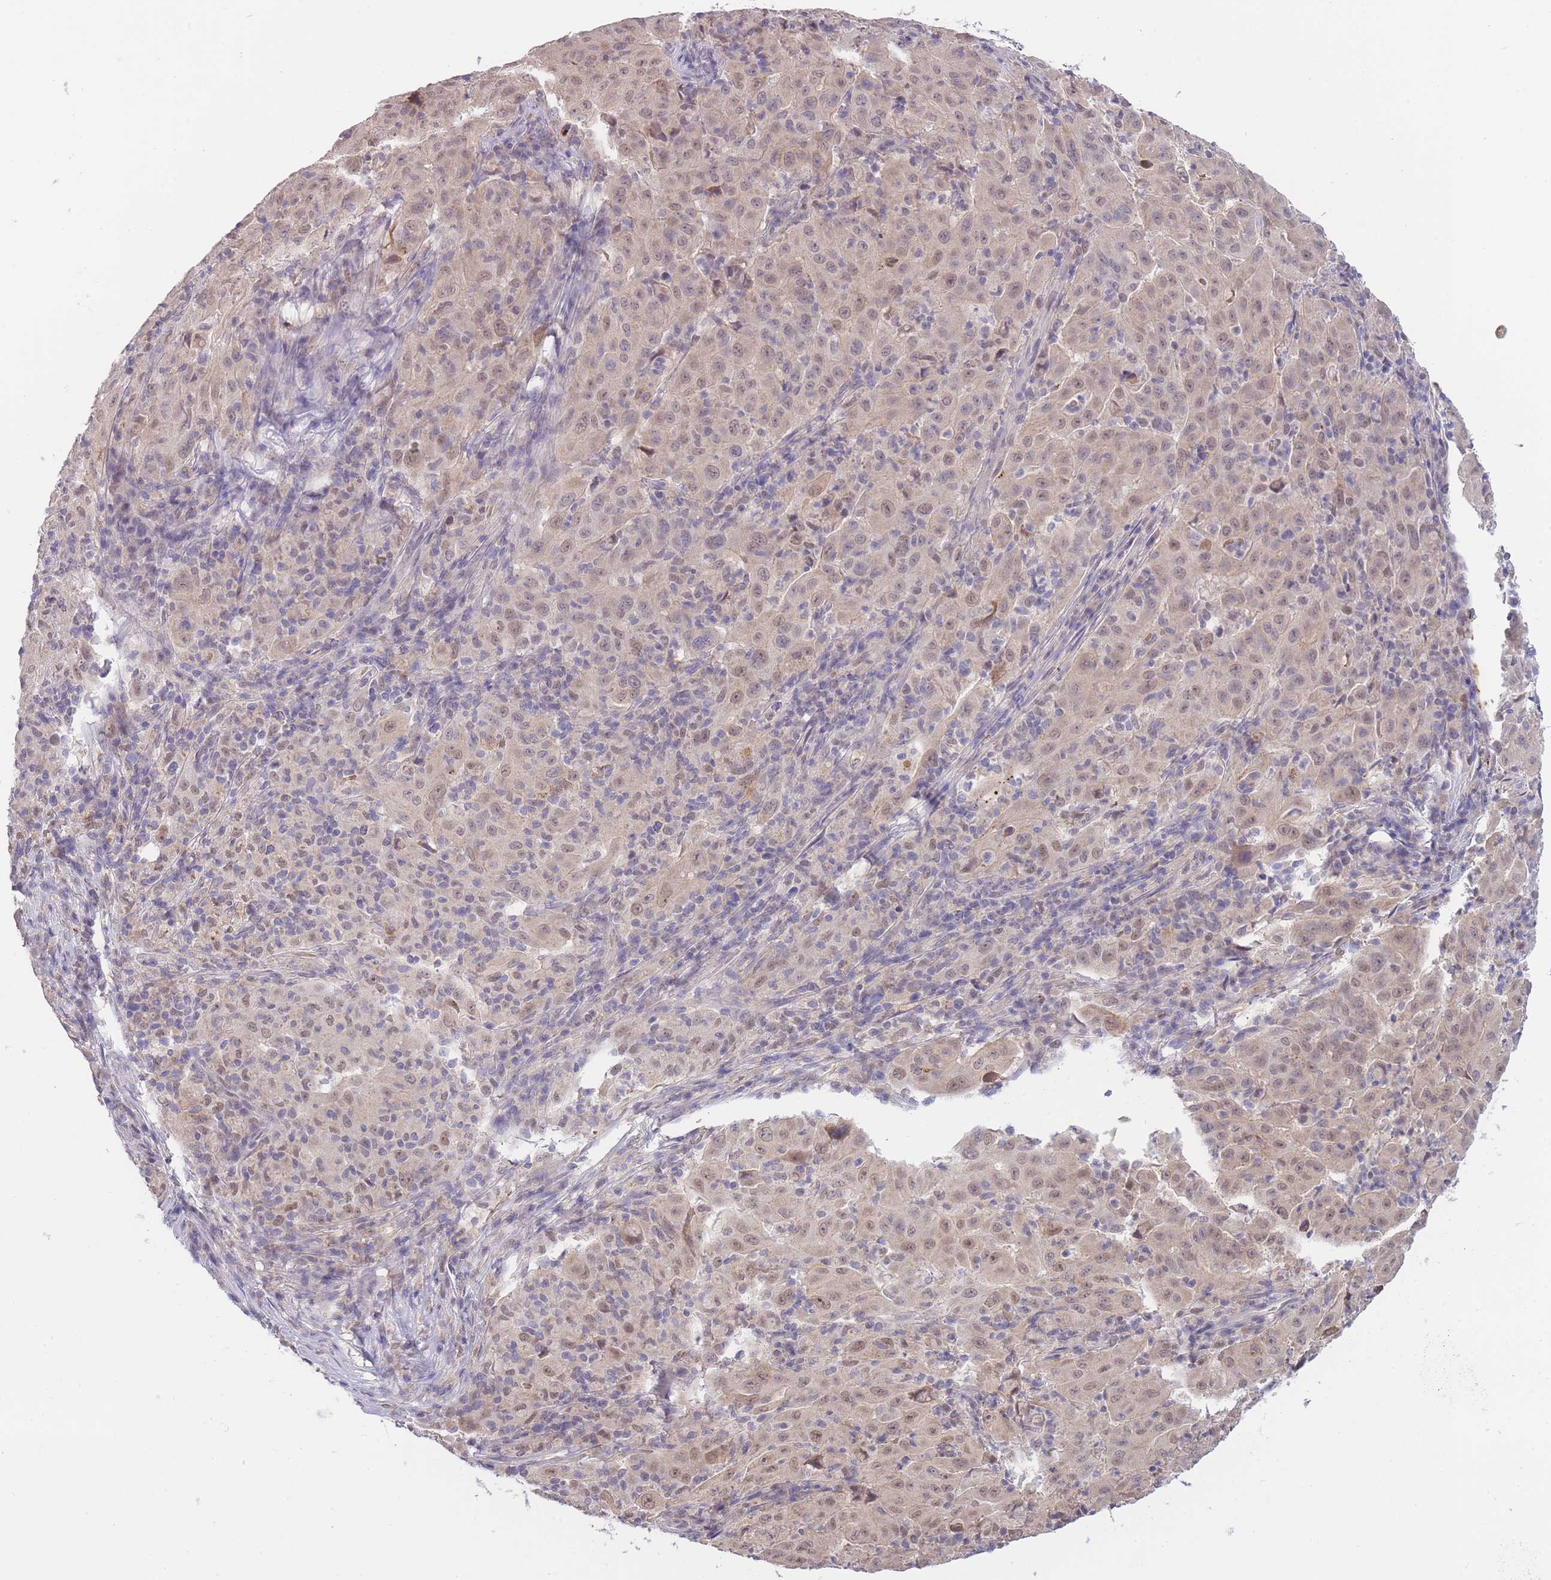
{"staining": {"intensity": "weak", "quantity": ">75%", "location": "nuclear"}, "tissue": "pancreatic cancer", "cell_type": "Tumor cells", "image_type": "cancer", "snomed": [{"axis": "morphology", "description": "Adenocarcinoma, NOS"}, {"axis": "topography", "description": "Pancreas"}], "caption": "Protein staining shows weak nuclear expression in about >75% of tumor cells in pancreatic cancer.", "gene": "GOLGA6L25", "patient": {"sex": "male", "age": 63}}